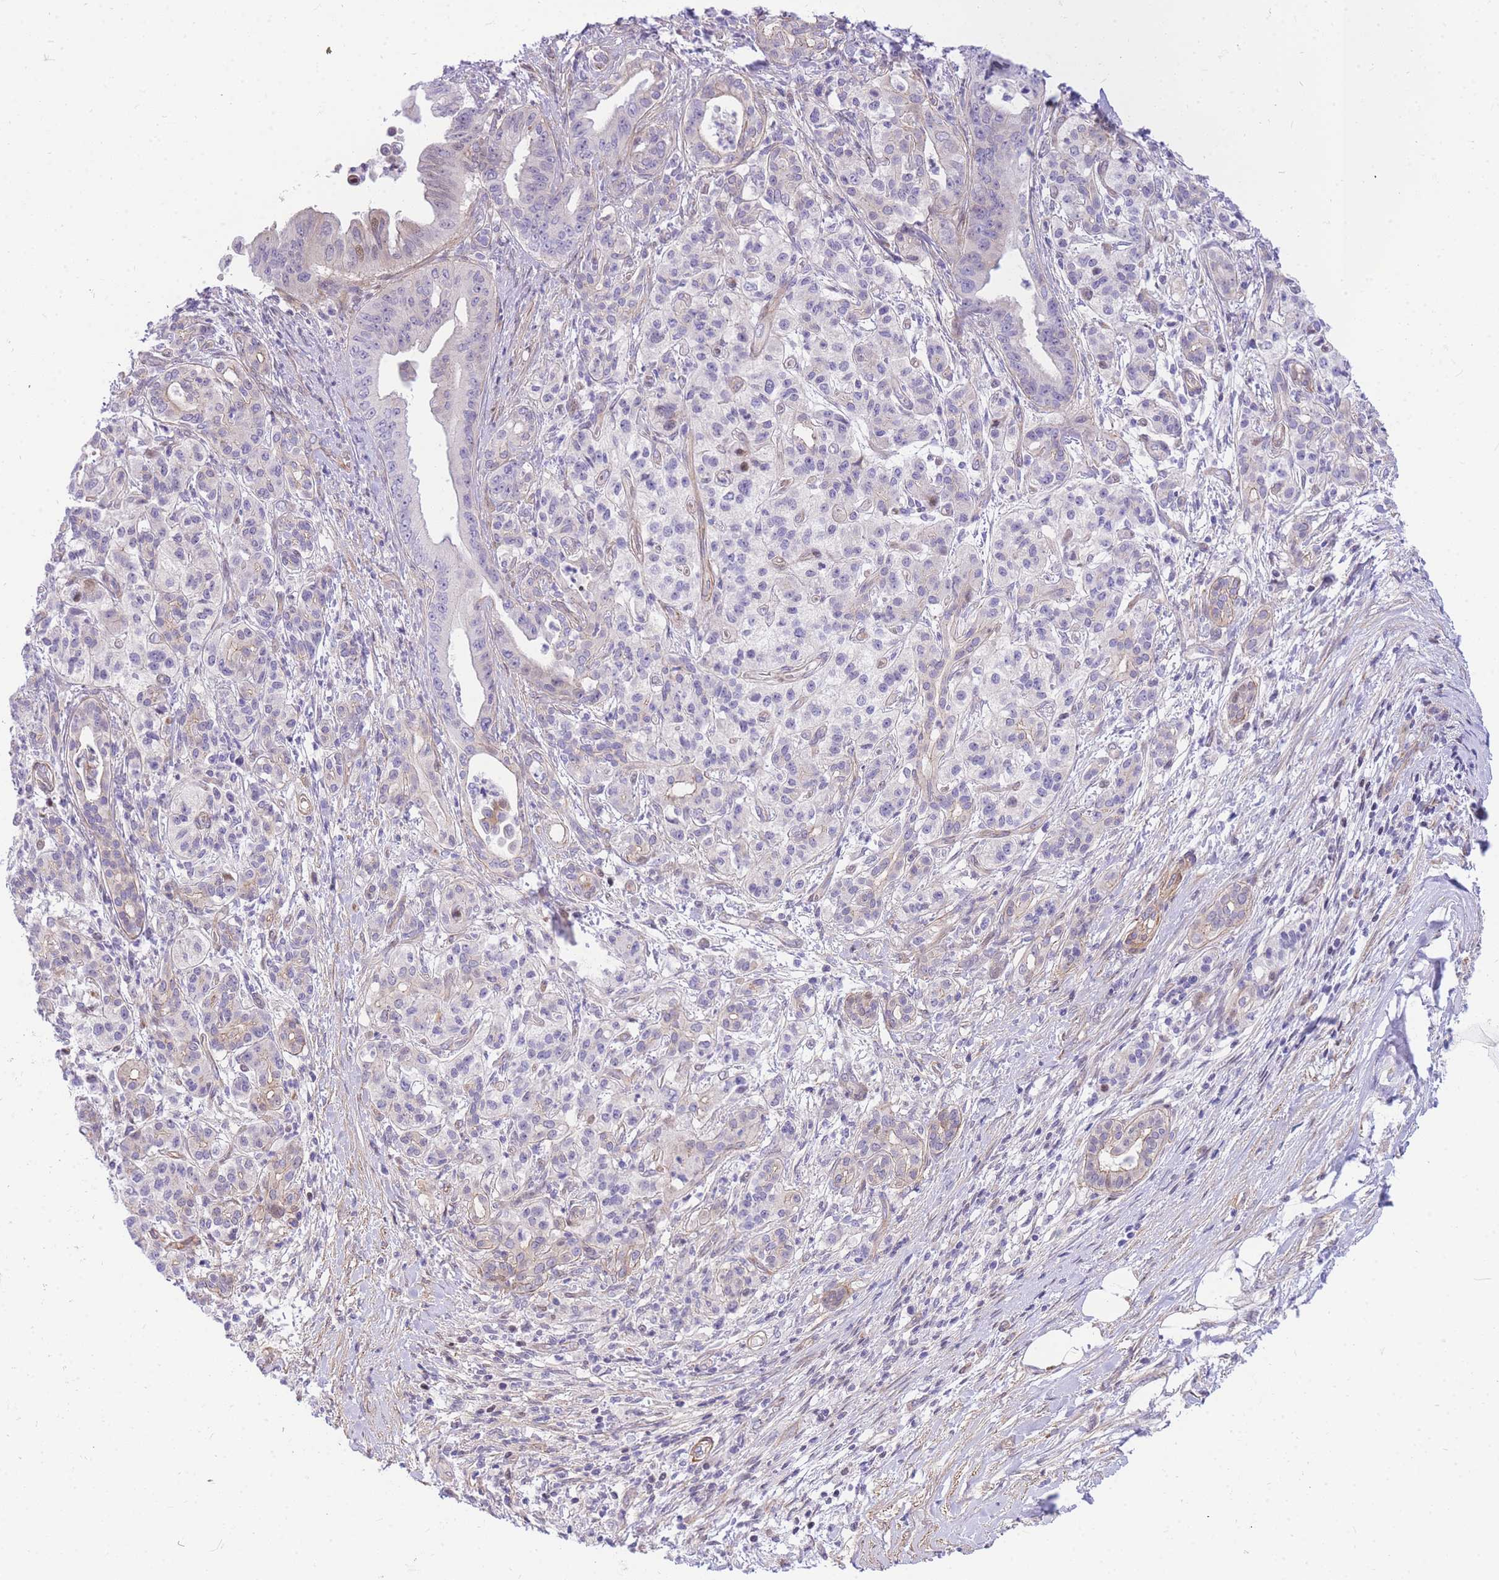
{"staining": {"intensity": "weak", "quantity": "<25%", "location": "nuclear"}, "tissue": "pancreatic cancer", "cell_type": "Tumor cells", "image_type": "cancer", "snomed": [{"axis": "morphology", "description": "Adenocarcinoma, NOS"}, {"axis": "topography", "description": "Pancreas"}], "caption": "Human pancreatic cancer stained for a protein using immunohistochemistry (IHC) reveals no positivity in tumor cells.", "gene": "S100PBP", "patient": {"sex": "male", "age": 58}}